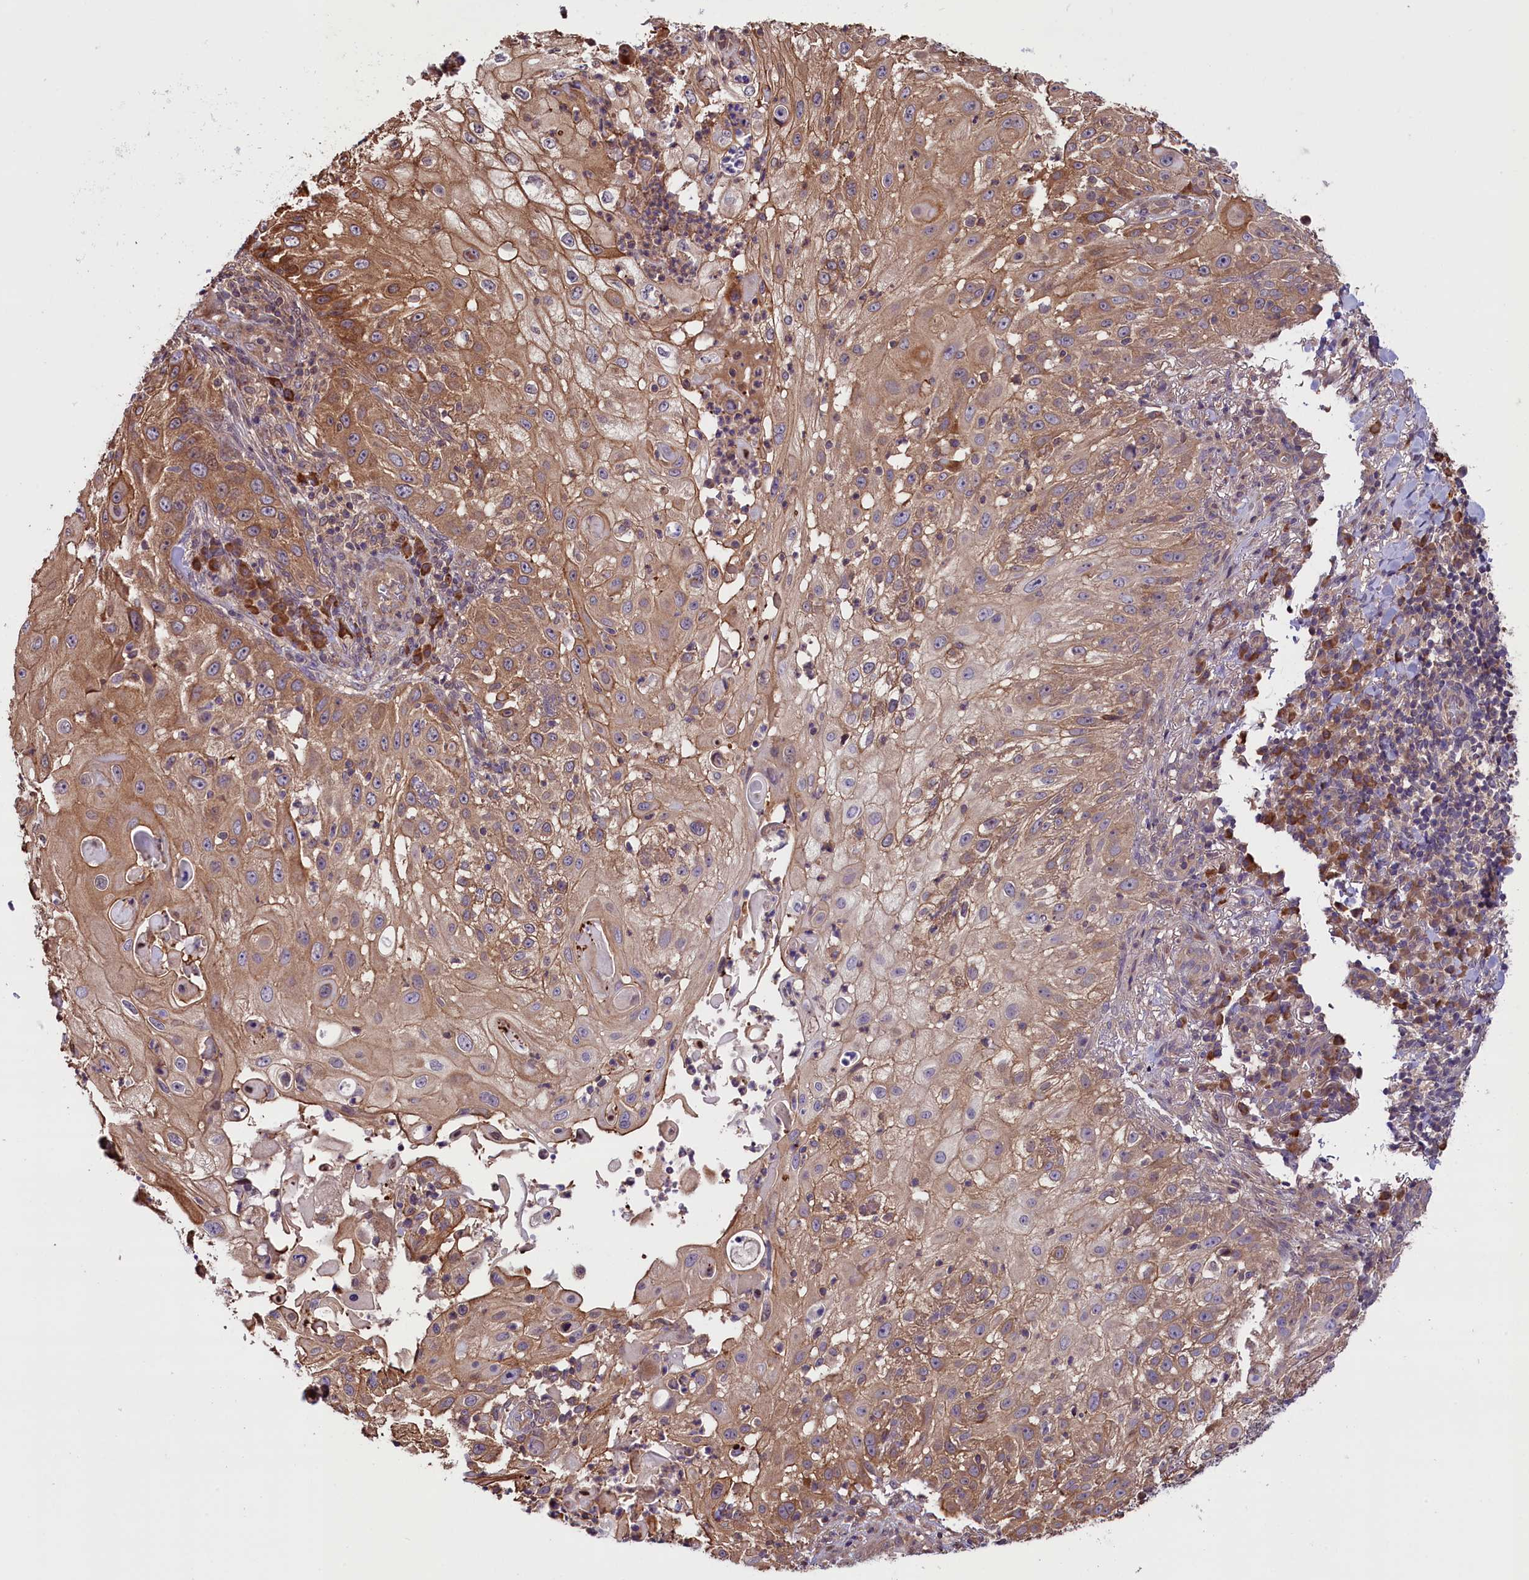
{"staining": {"intensity": "moderate", "quantity": ">75%", "location": "cytoplasmic/membranous"}, "tissue": "skin cancer", "cell_type": "Tumor cells", "image_type": "cancer", "snomed": [{"axis": "morphology", "description": "Squamous cell carcinoma, NOS"}, {"axis": "topography", "description": "Skin"}], "caption": "Skin cancer (squamous cell carcinoma) stained with a brown dye shows moderate cytoplasmic/membranous positive positivity in about >75% of tumor cells.", "gene": "RIC8A", "patient": {"sex": "female", "age": 44}}